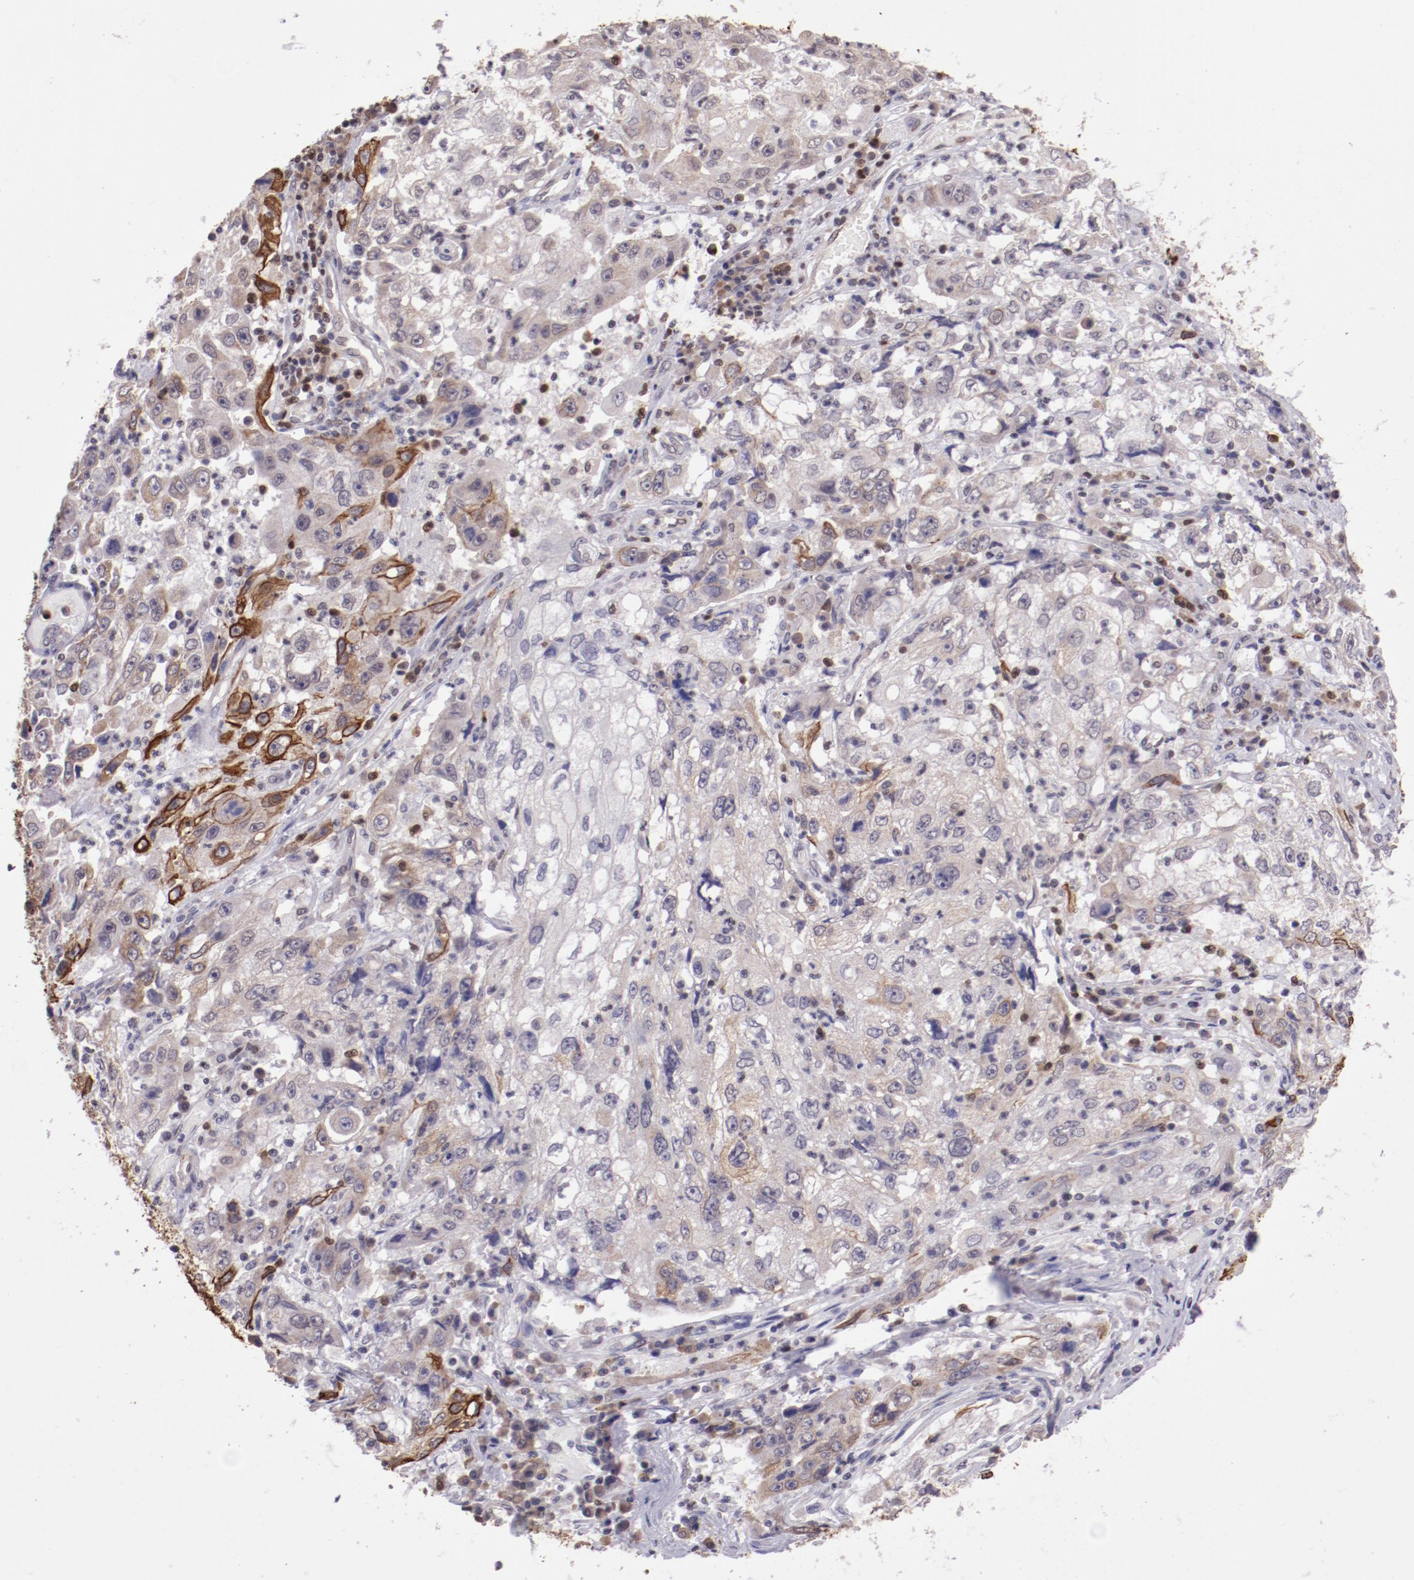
{"staining": {"intensity": "moderate", "quantity": "<25%", "location": "cytoplasmic/membranous"}, "tissue": "cervical cancer", "cell_type": "Tumor cells", "image_type": "cancer", "snomed": [{"axis": "morphology", "description": "Squamous cell carcinoma, NOS"}, {"axis": "topography", "description": "Cervix"}], "caption": "Moderate cytoplasmic/membranous positivity is identified in approximately <25% of tumor cells in squamous cell carcinoma (cervical). (DAB (3,3'-diaminobenzidine) = brown stain, brightfield microscopy at high magnification).", "gene": "ELF1", "patient": {"sex": "female", "age": 36}}